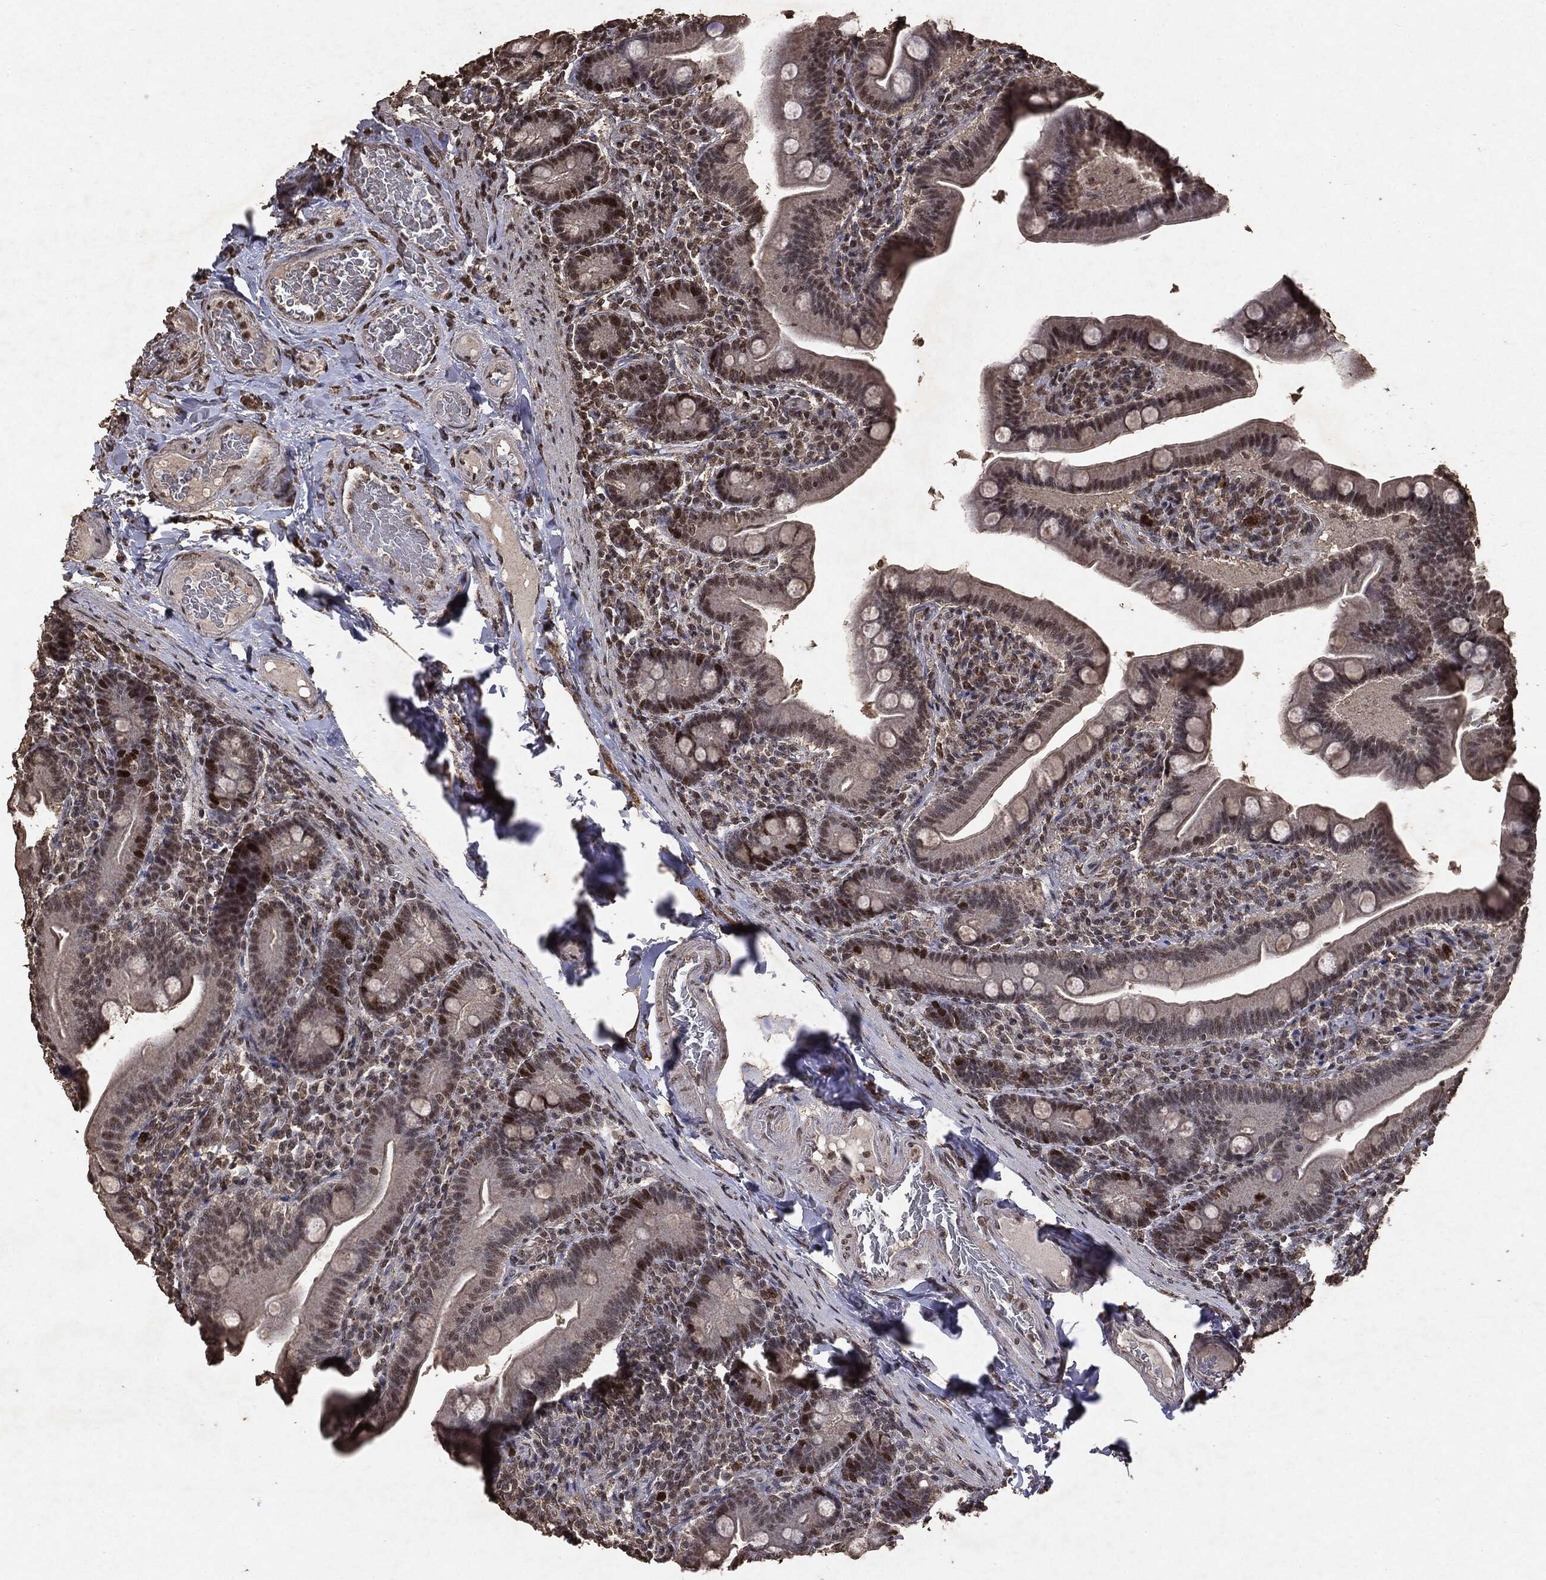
{"staining": {"intensity": "strong", "quantity": "<25%", "location": "nuclear"}, "tissue": "small intestine", "cell_type": "Glandular cells", "image_type": "normal", "snomed": [{"axis": "morphology", "description": "Normal tissue, NOS"}, {"axis": "topography", "description": "Small intestine"}], "caption": "A high-resolution histopathology image shows IHC staining of benign small intestine, which demonstrates strong nuclear staining in approximately <25% of glandular cells.", "gene": "RAD18", "patient": {"sex": "male", "age": 66}}